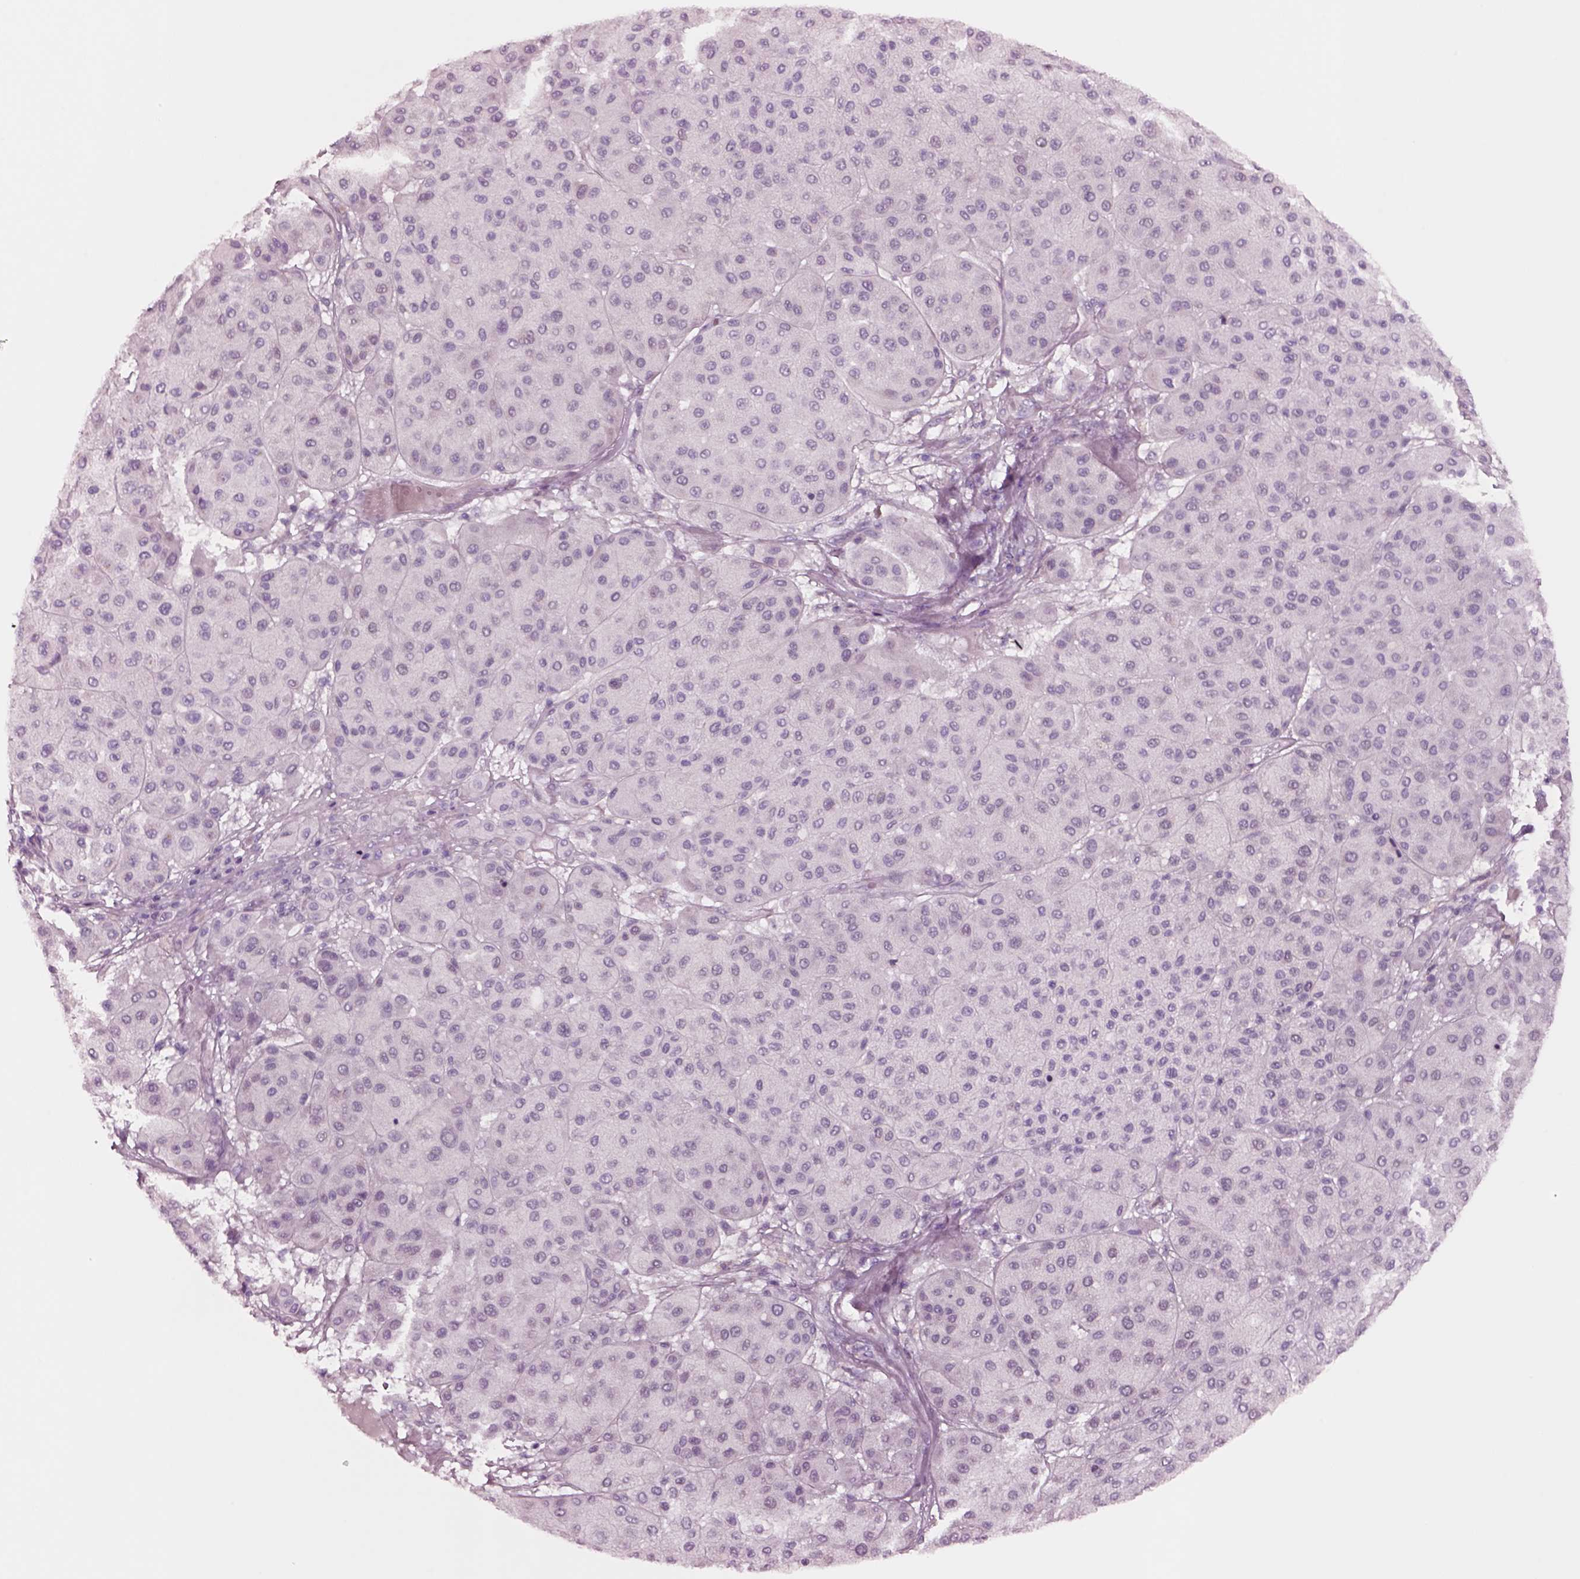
{"staining": {"intensity": "negative", "quantity": "none", "location": "none"}, "tissue": "melanoma", "cell_type": "Tumor cells", "image_type": "cancer", "snomed": [{"axis": "morphology", "description": "Malignant melanoma, Metastatic site"}, {"axis": "topography", "description": "Smooth muscle"}], "caption": "A high-resolution photomicrograph shows IHC staining of melanoma, which exhibits no significant expression in tumor cells.", "gene": "NMRK2", "patient": {"sex": "male", "age": 41}}